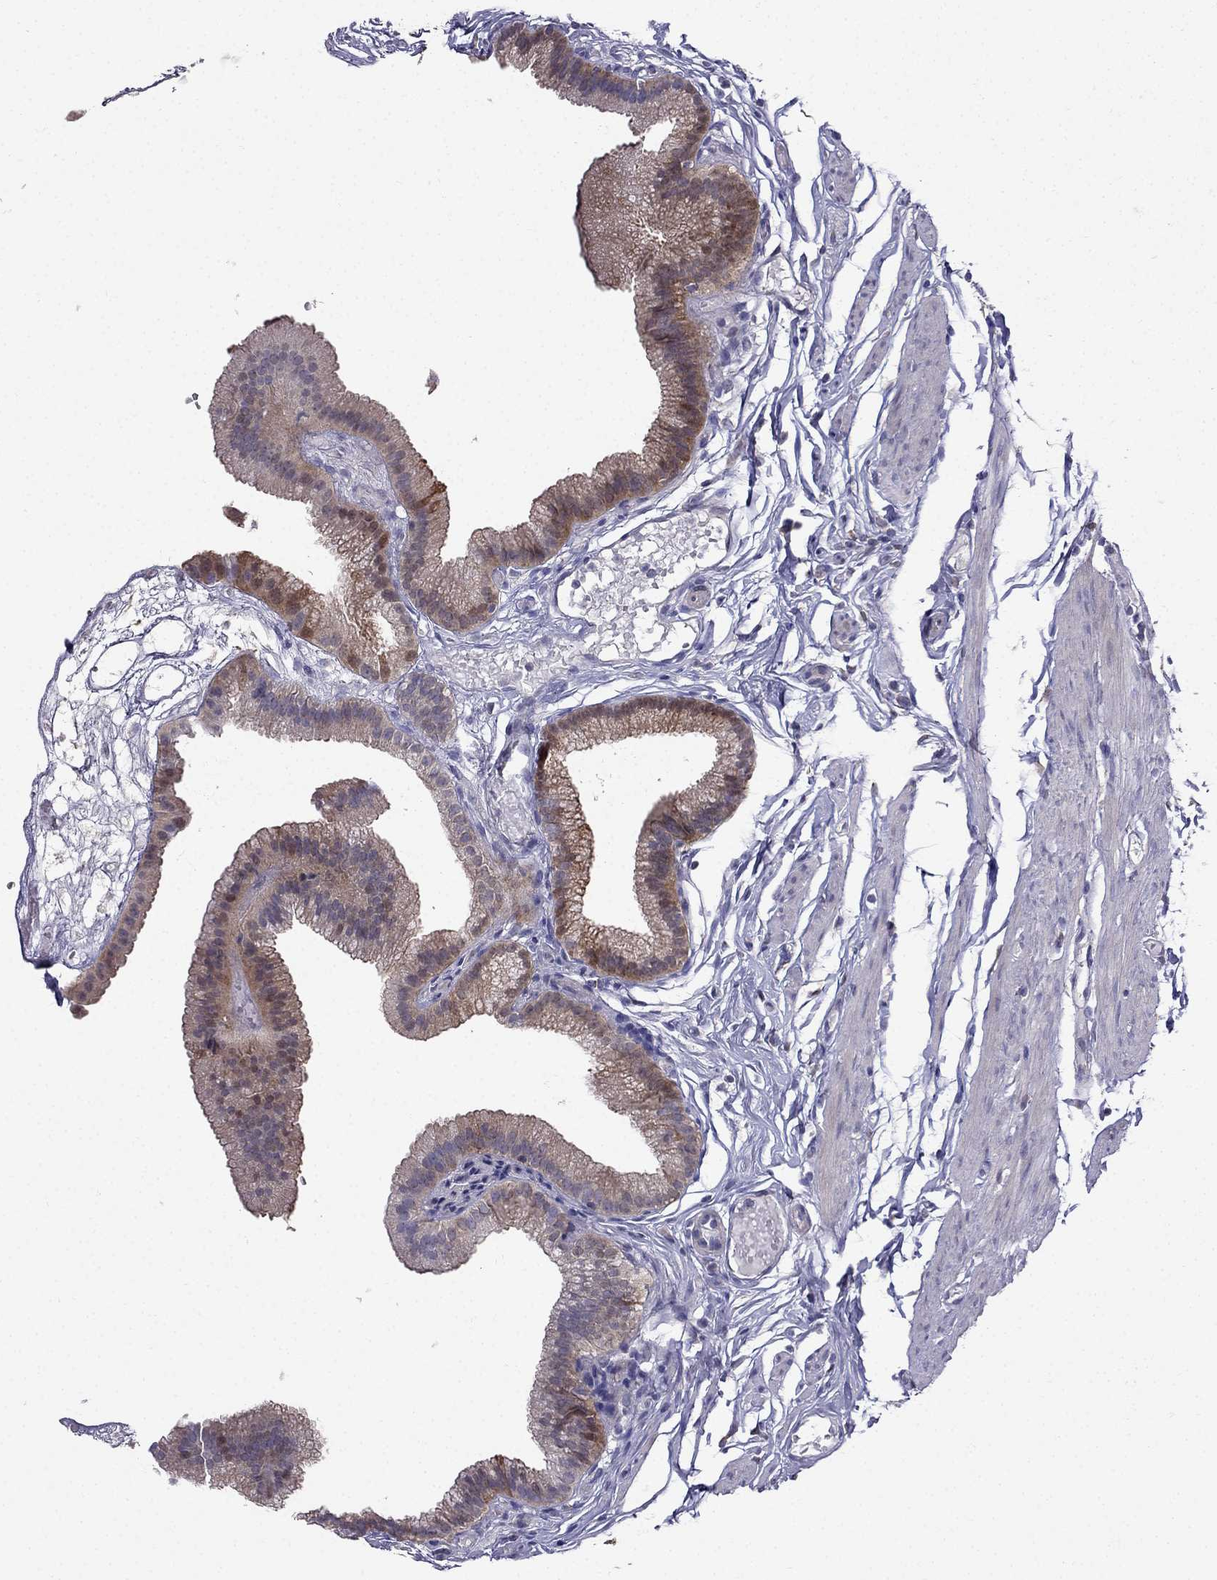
{"staining": {"intensity": "moderate", "quantity": "25%-75%", "location": "cytoplasmic/membranous"}, "tissue": "gallbladder", "cell_type": "Glandular cells", "image_type": "normal", "snomed": [{"axis": "morphology", "description": "Normal tissue, NOS"}, {"axis": "topography", "description": "Gallbladder"}], "caption": "Glandular cells reveal moderate cytoplasmic/membranous expression in approximately 25%-75% of cells in benign gallbladder.", "gene": "AS3MT", "patient": {"sex": "female", "age": 45}}